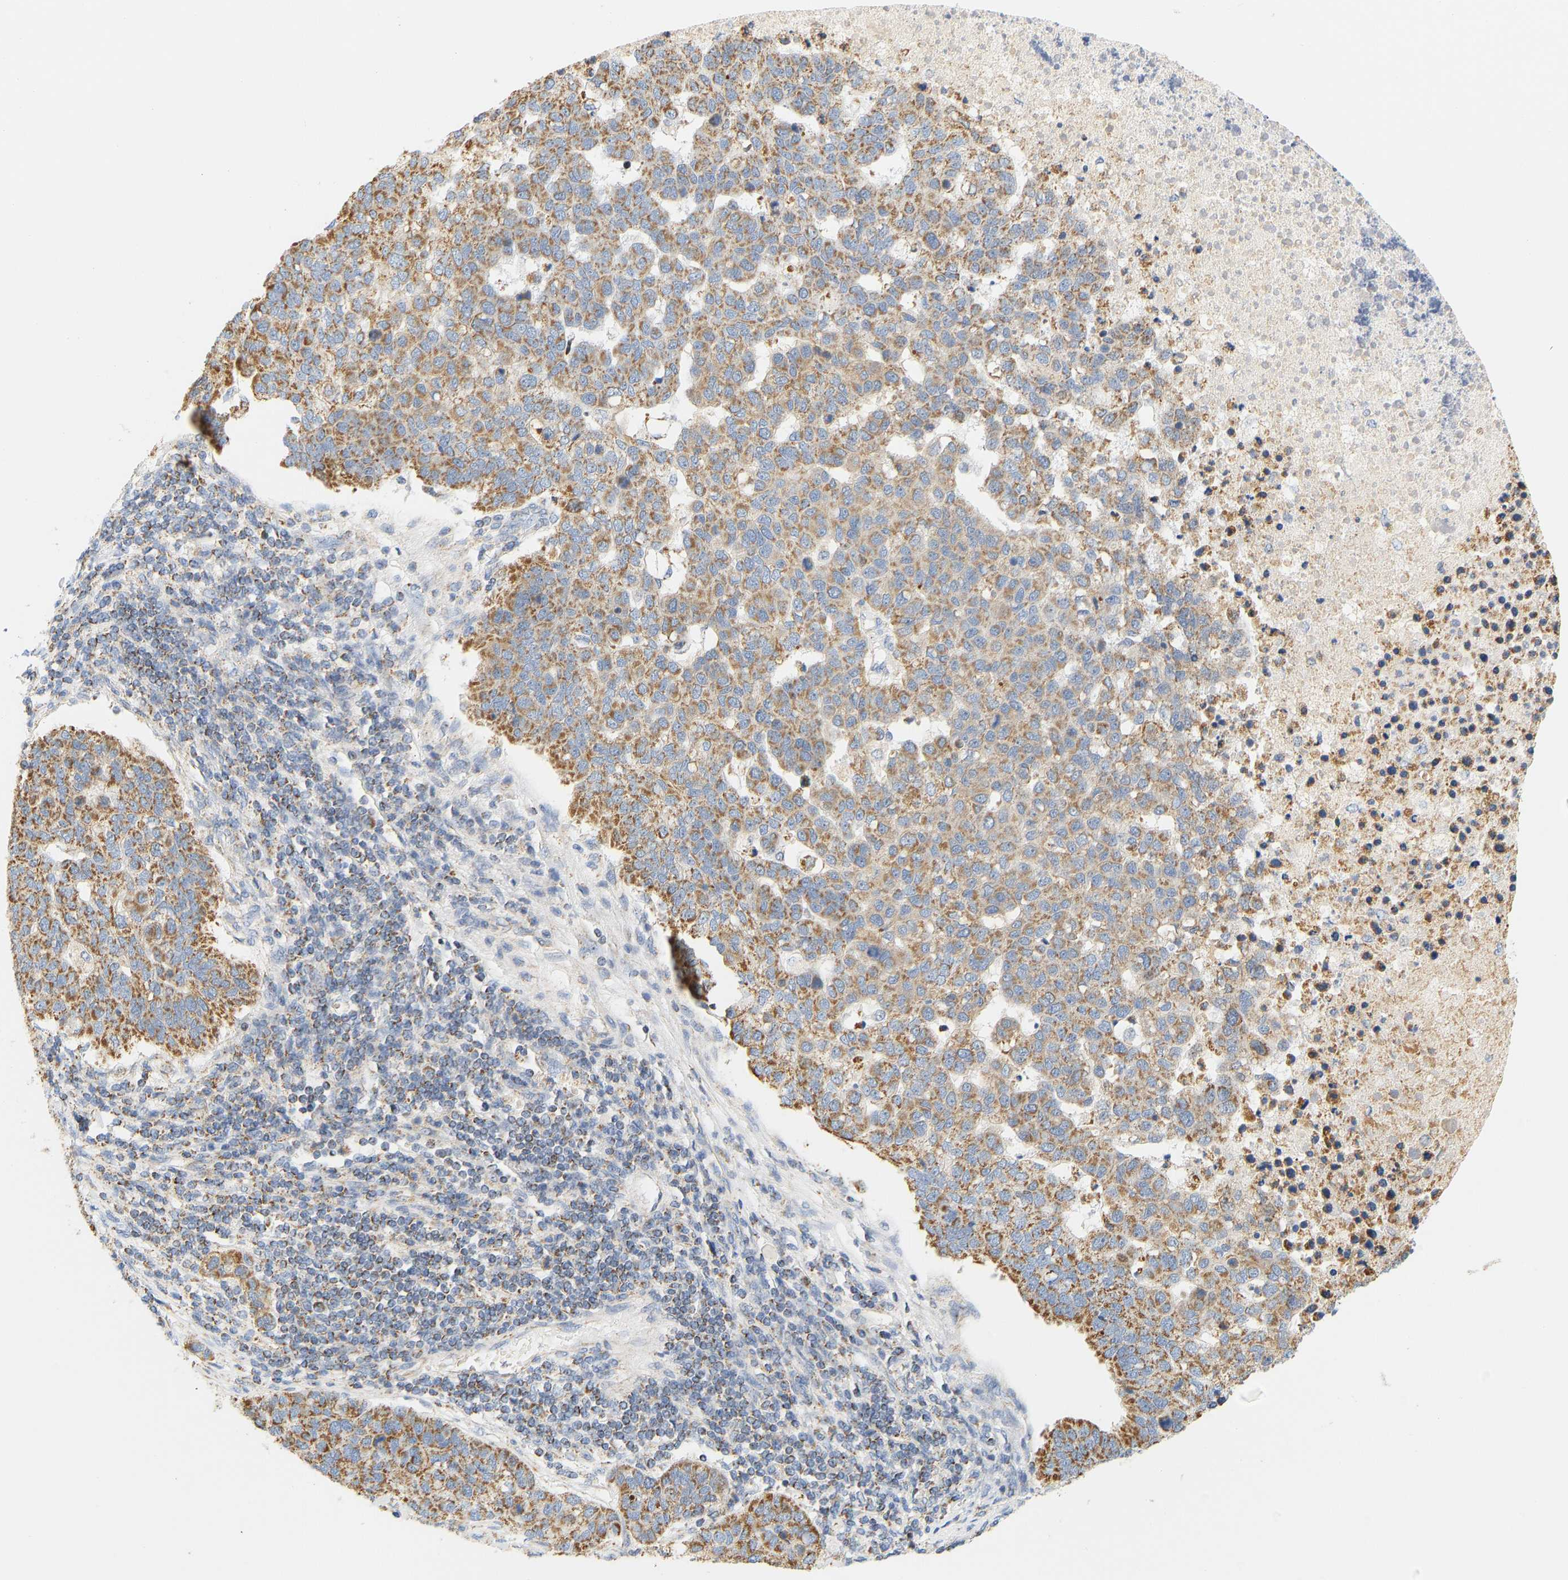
{"staining": {"intensity": "moderate", "quantity": ">75%", "location": "cytoplasmic/membranous"}, "tissue": "pancreatic cancer", "cell_type": "Tumor cells", "image_type": "cancer", "snomed": [{"axis": "morphology", "description": "Adenocarcinoma, NOS"}, {"axis": "topography", "description": "Pancreas"}], "caption": "This photomicrograph exhibits IHC staining of pancreatic cancer (adenocarcinoma), with medium moderate cytoplasmic/membranous staining in about >75% of tumor cells.", "gene": "GRPEL2", "patient": {"sex": "female", "age": 61}}